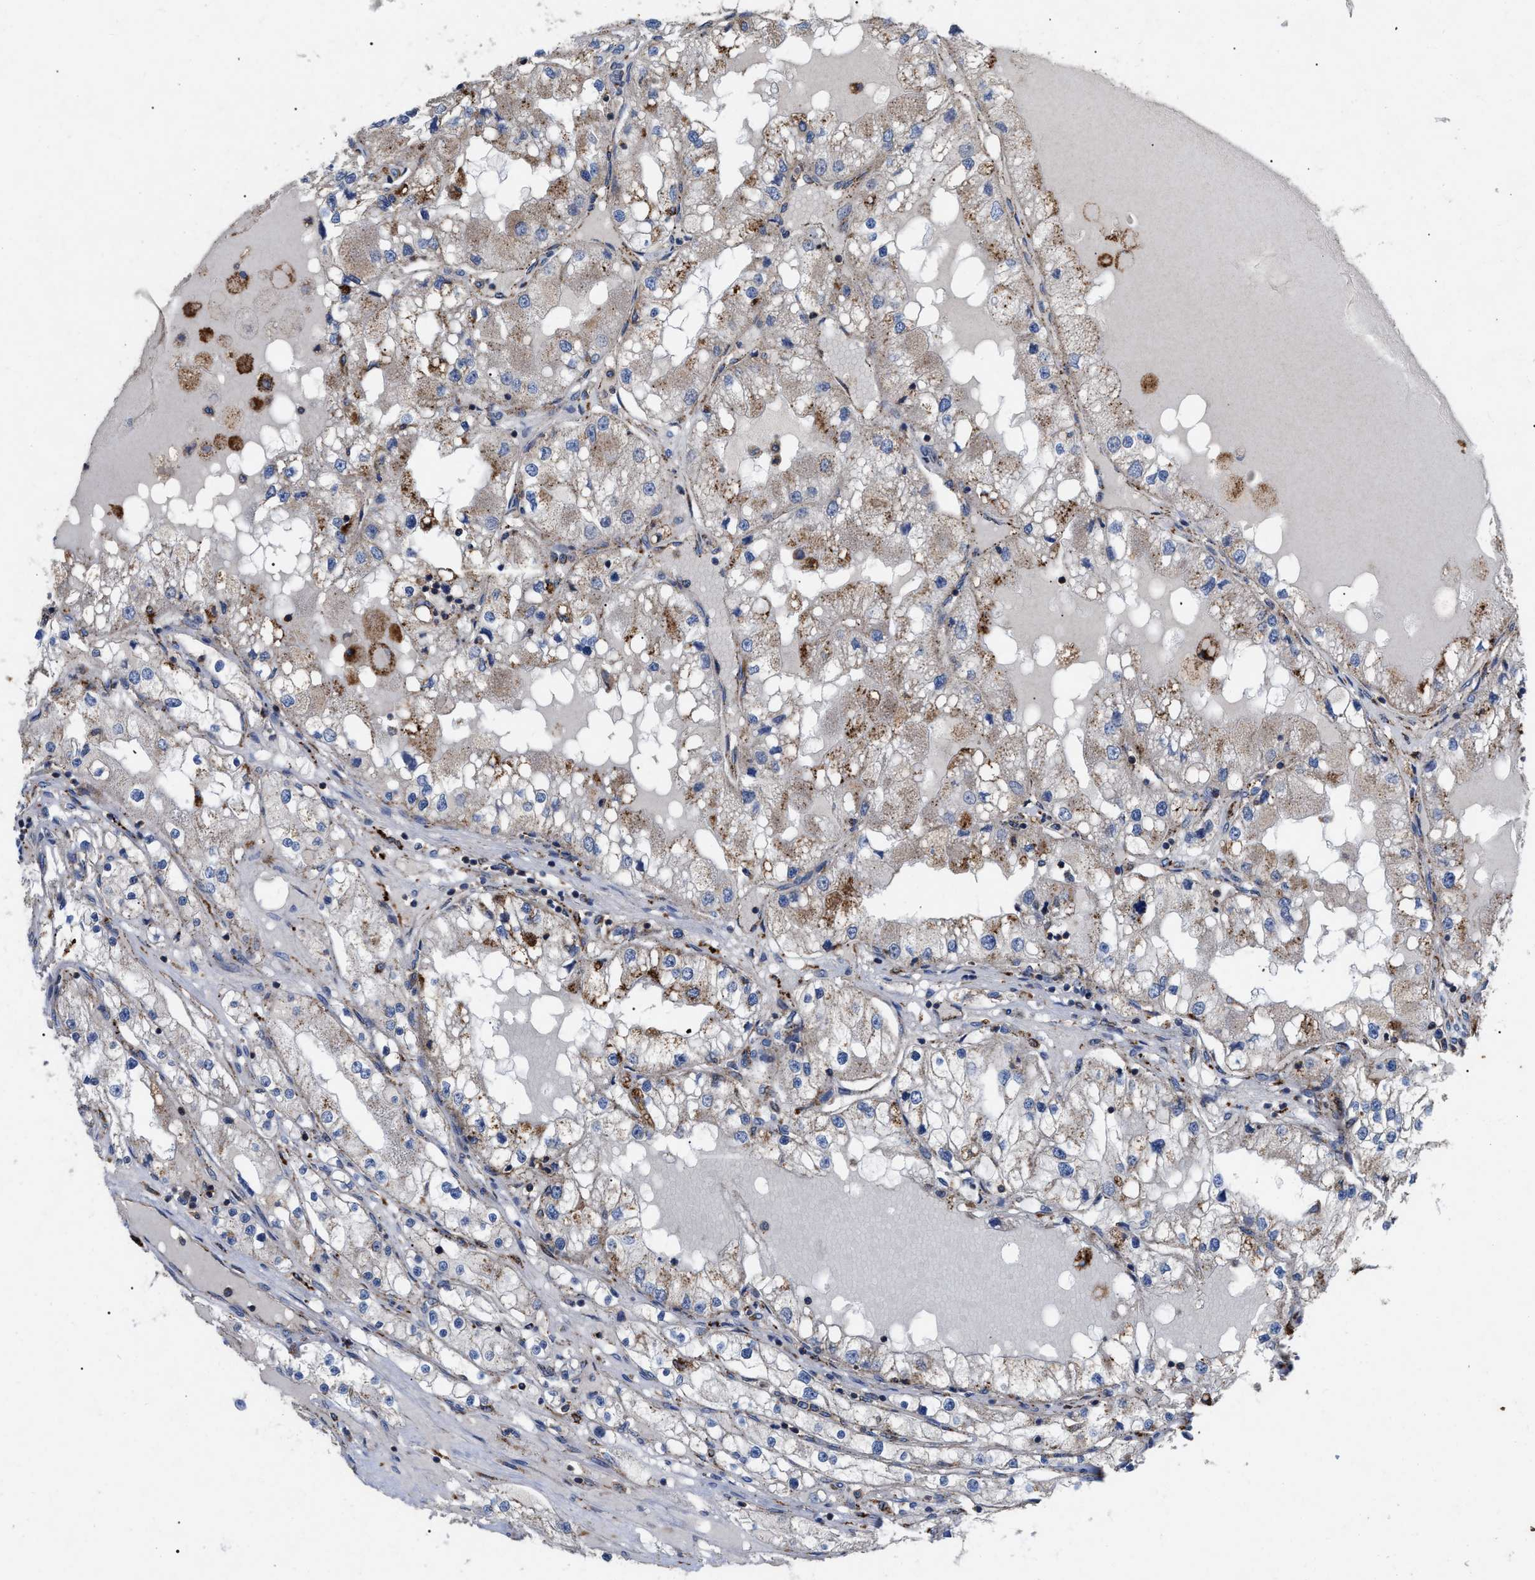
{"staining": {"intensity": "weak", "quantity": ">75%", "location": "cytoplasmic/membranous"}, "tissue": "renal cancer", "cell_type": "Tumor cells", "image_type": "cancer", "snomed": [{"axis": "morphology", "description": "Adenocarcinoma, NOS"}, {"axis": "topography", "description": "Kidney"}], "caption": "Brown immunohistochemical staining in human renal cancer displays weak cytoplasmic/membranous expression in about >75% of tumor cells.", "gene": "FAM171A2", "patient": {"sex": "male", "age": 68}}